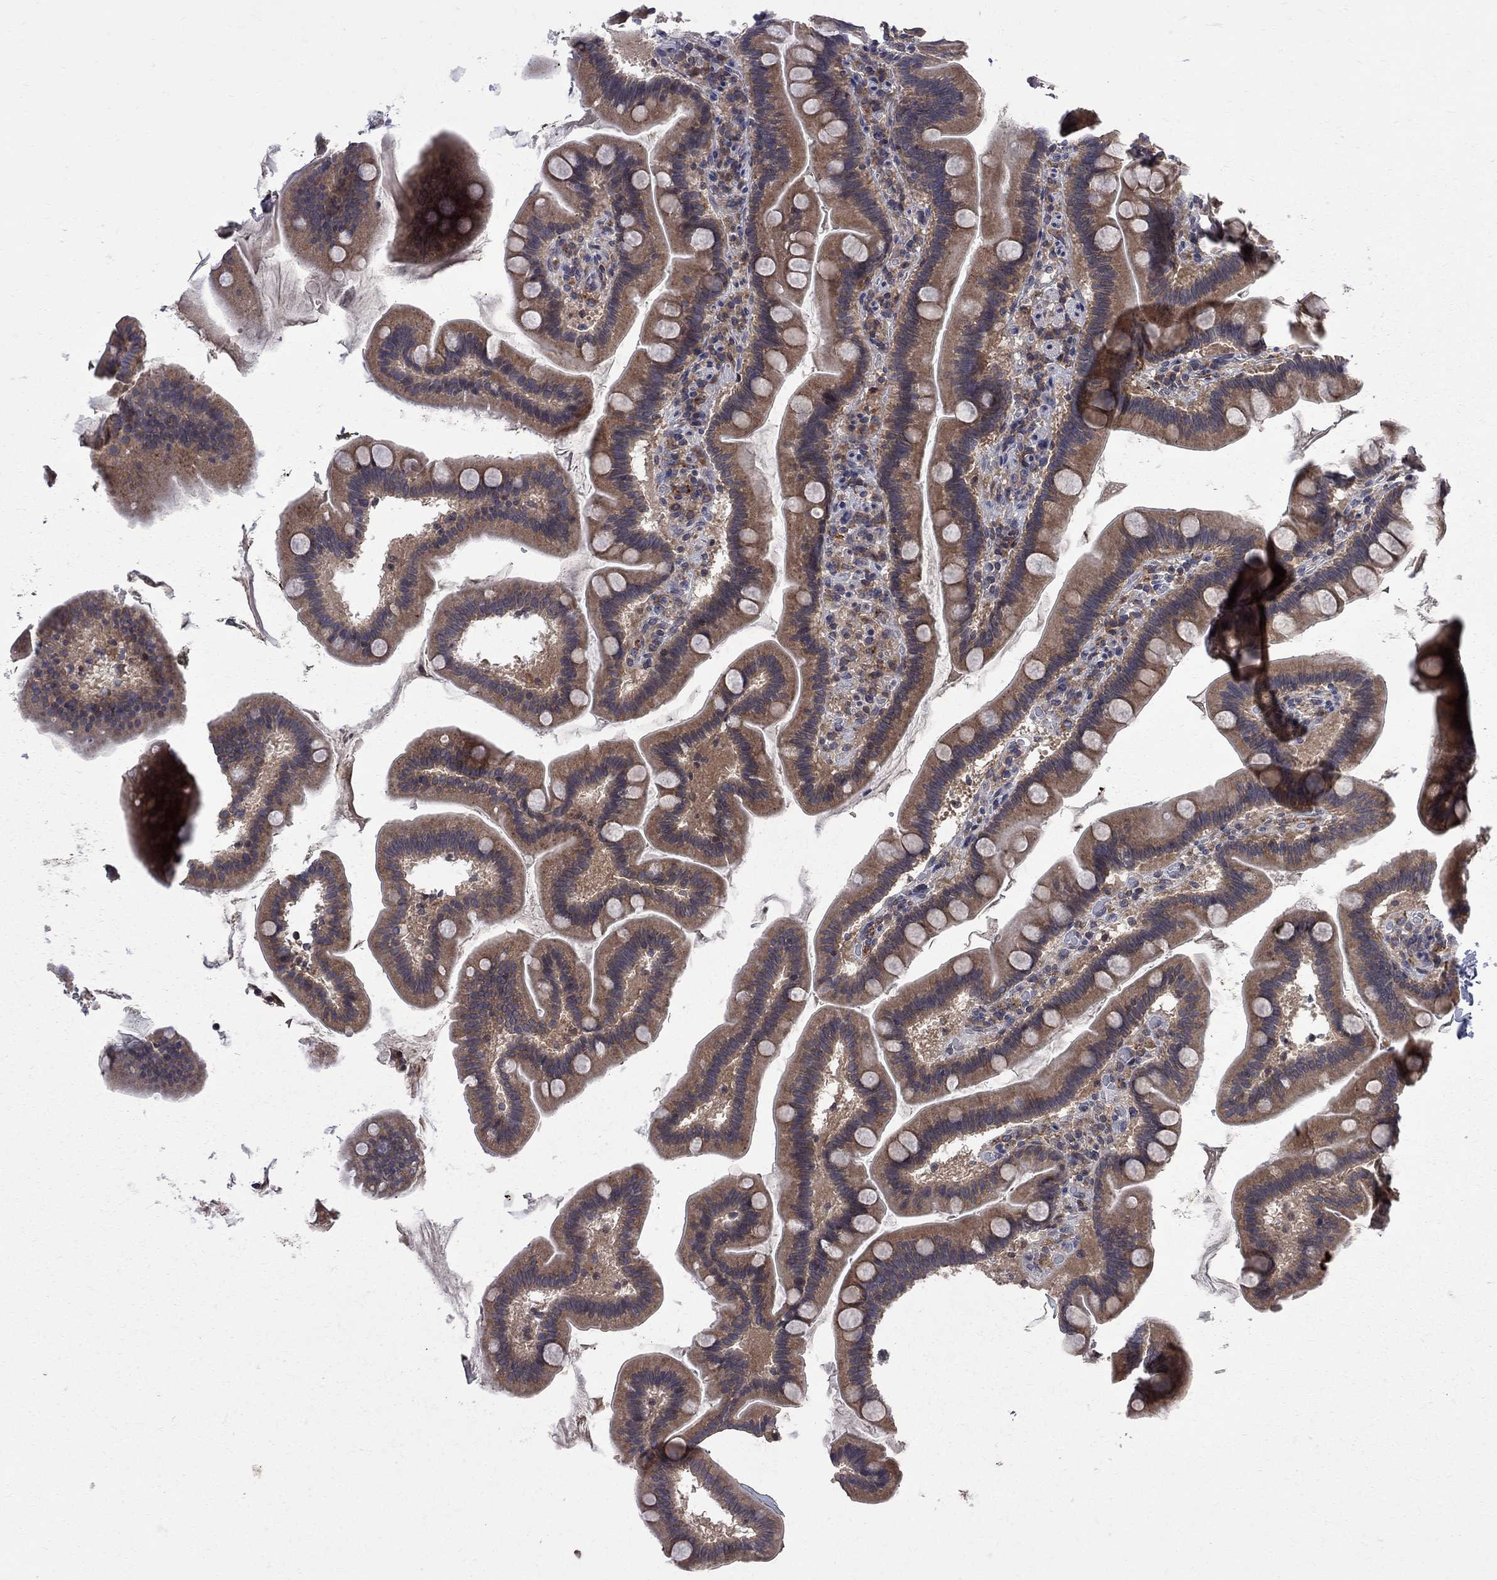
{"staining": {"intensity": "moderate", "quantity": ">75%", "location": "cytoplasmic/membranous"}, "tissue": "duodenum", "cell_type": "Glandular cells", "image_type": "normal", "snomed": [{"axis": "morphology", "description": "Normal tissue, NOS"}, {"axis": "topography", "description": "Duodenum"}], "caption": "Immunohistochemistry photomicrograph of unremarkable duodenum stained for a protein (brown), which demonstrates medium levels of moderate cytoplasmic/membranous staining in approximately >75% of glandular cells.", "gene": "CNOT11", "patient": {"sex": "male", "age": 59}}